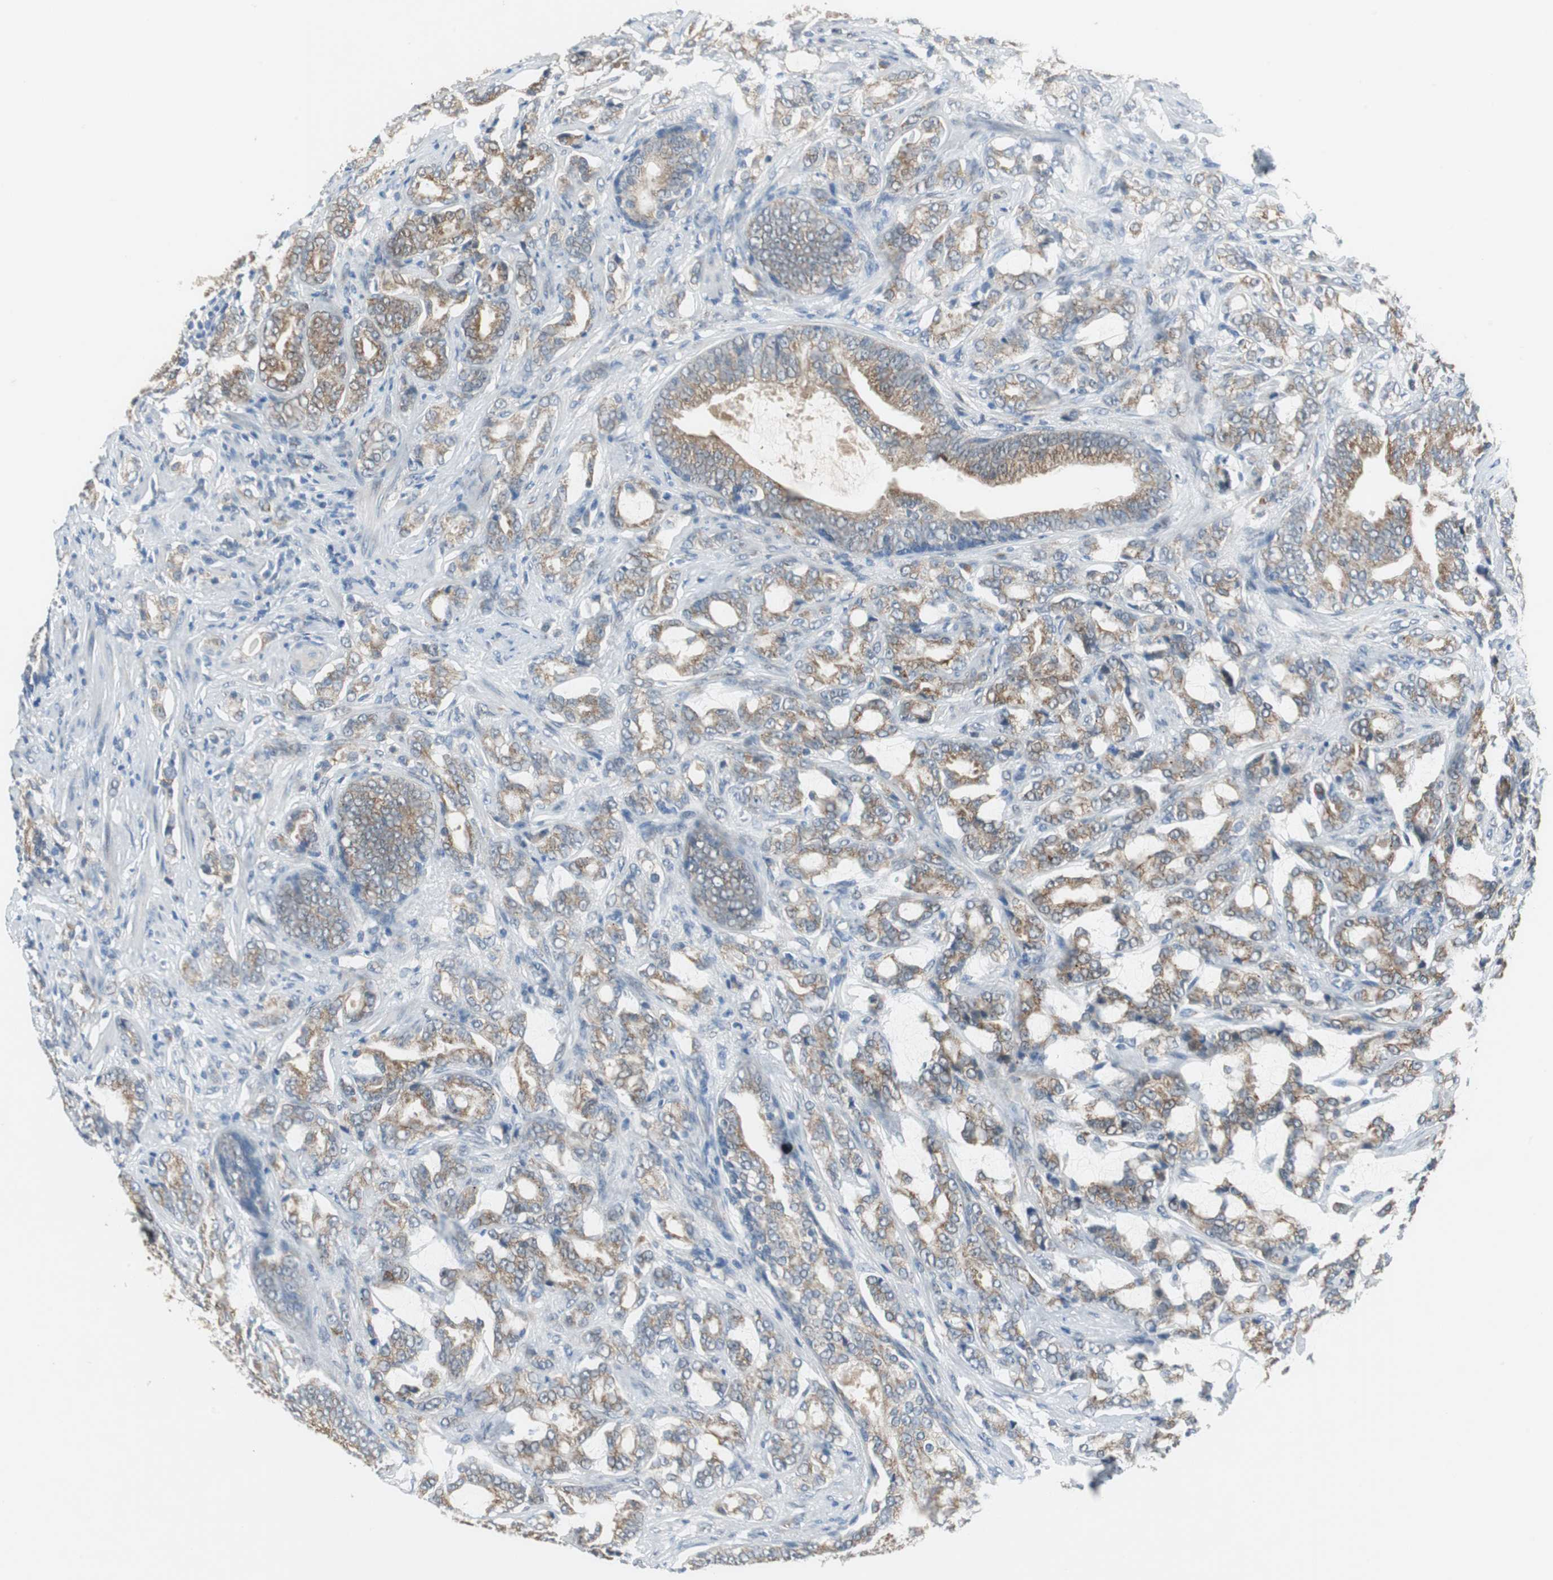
{"staining": {"intensity": "moderate", "quantity": ">75%", "location": "cytoplasmic/membranous"}, "tissue": "prostate cancer", "cell_type": "Tumor cells", "image_type": "cancer", "snomed": [{"axis": "morphology", "description": "Adenocarcinoma, Low grade"}, {"axis": "topography", "description": "Prostate"}], "caption": "Human adenocarcinoma (low-grade) (prostate) stained with a brown dye exhibits moderate cytoplasmic/membranous positive expression in about >75% of tumor cells.", "gene": "PLAA", "patient": {"sex": "male", "age": 58}}